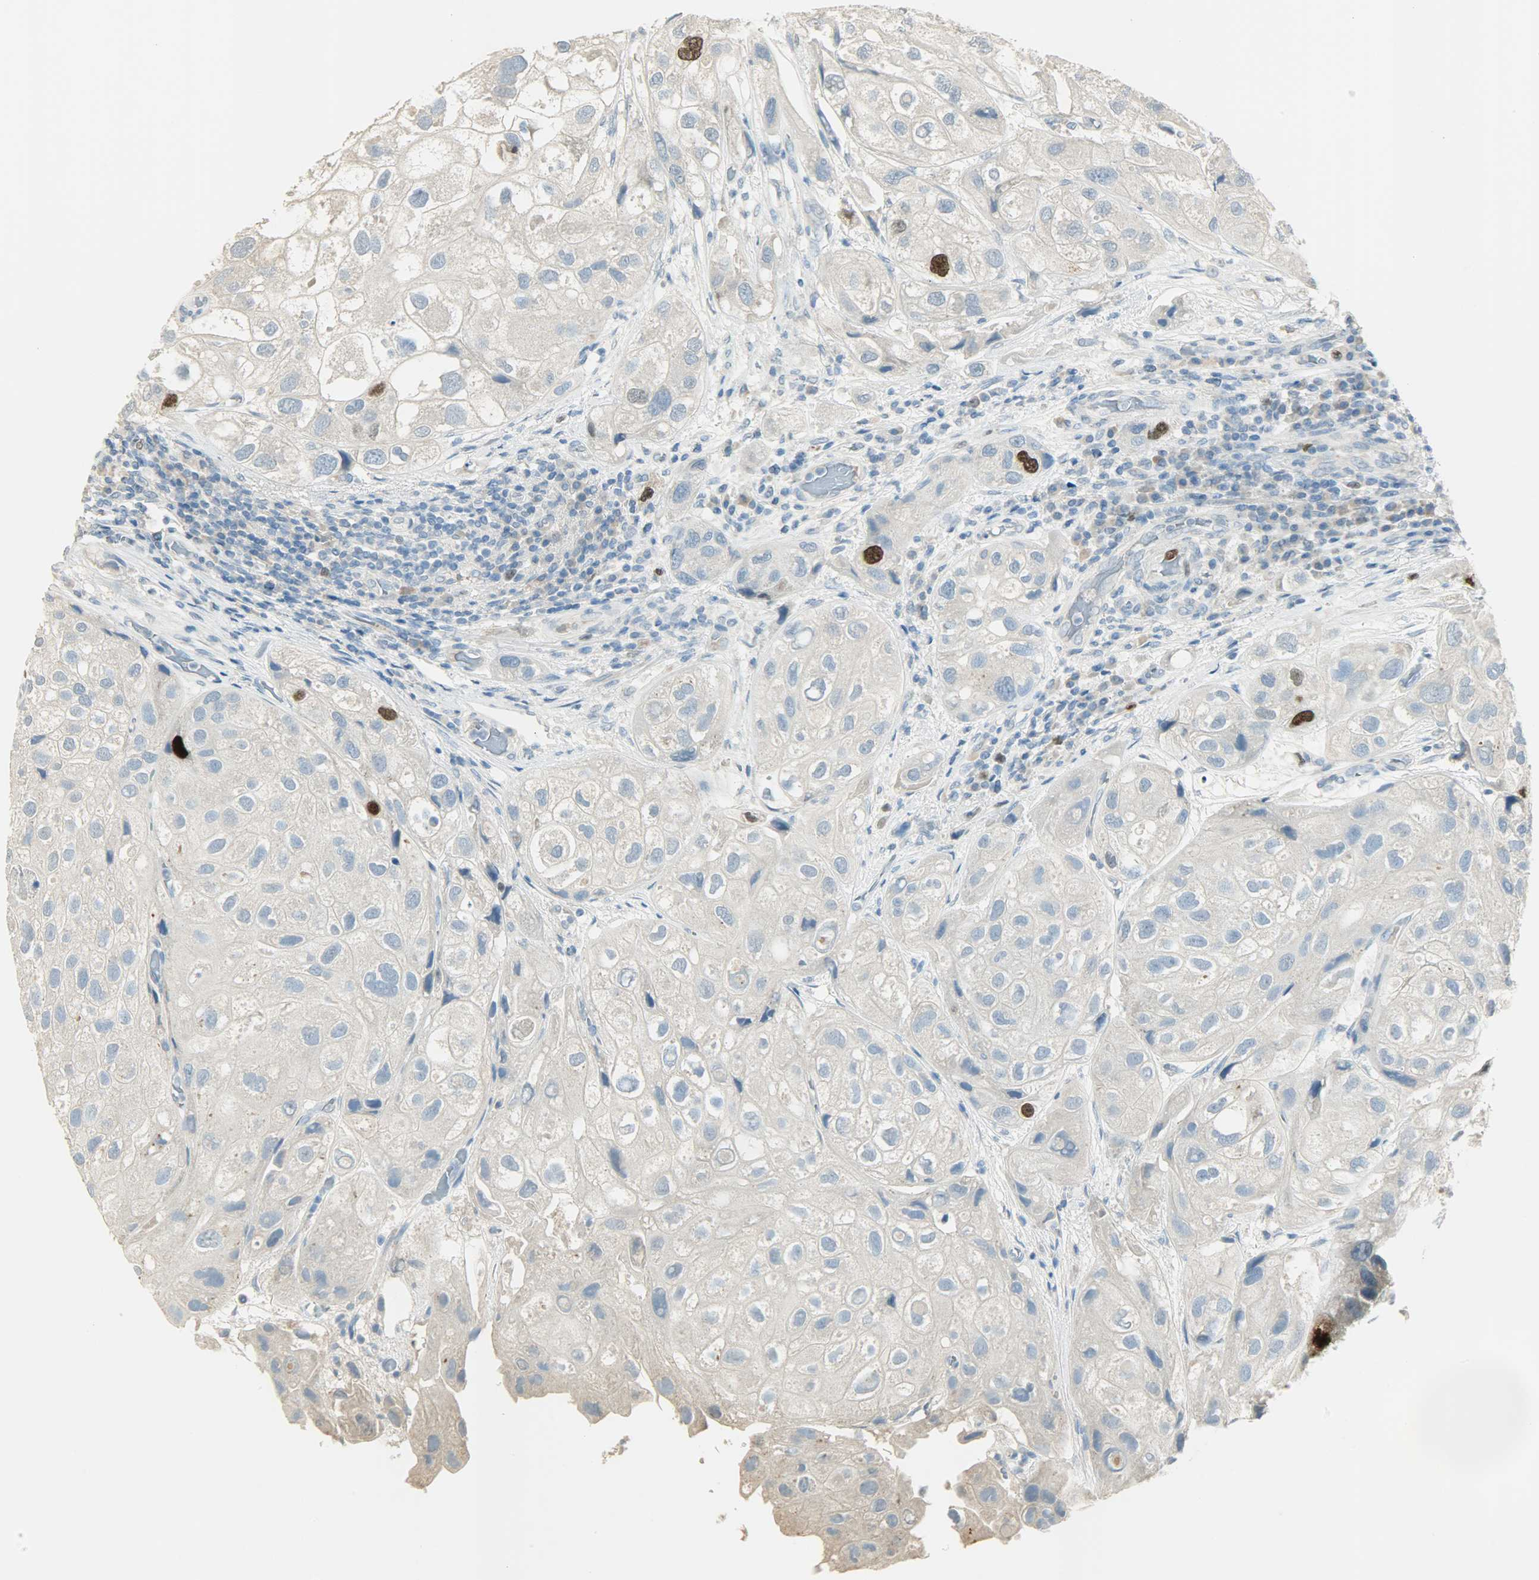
{"staining": {"intensity": "strong", "quantity": "<25%", "location": "cytoplasmic/membranous,nuclear"}, "tissue": "urothelial cancer", "cell_type": "Tumor cells", "image_type": "cancer", "snomed": [{"axis": "morphology", "description": "Urothelial carcinoma, High grade"}, {"axis": "topography", "description": "Urinary bladder"}], "caption": "A brown stain highlights strong cytoplasmic/membranous and nuclear expression of a protein in urothelial cancer tumor cells.", "gene": "TPX2", "patient": {"sex": "female", "age": 64}}